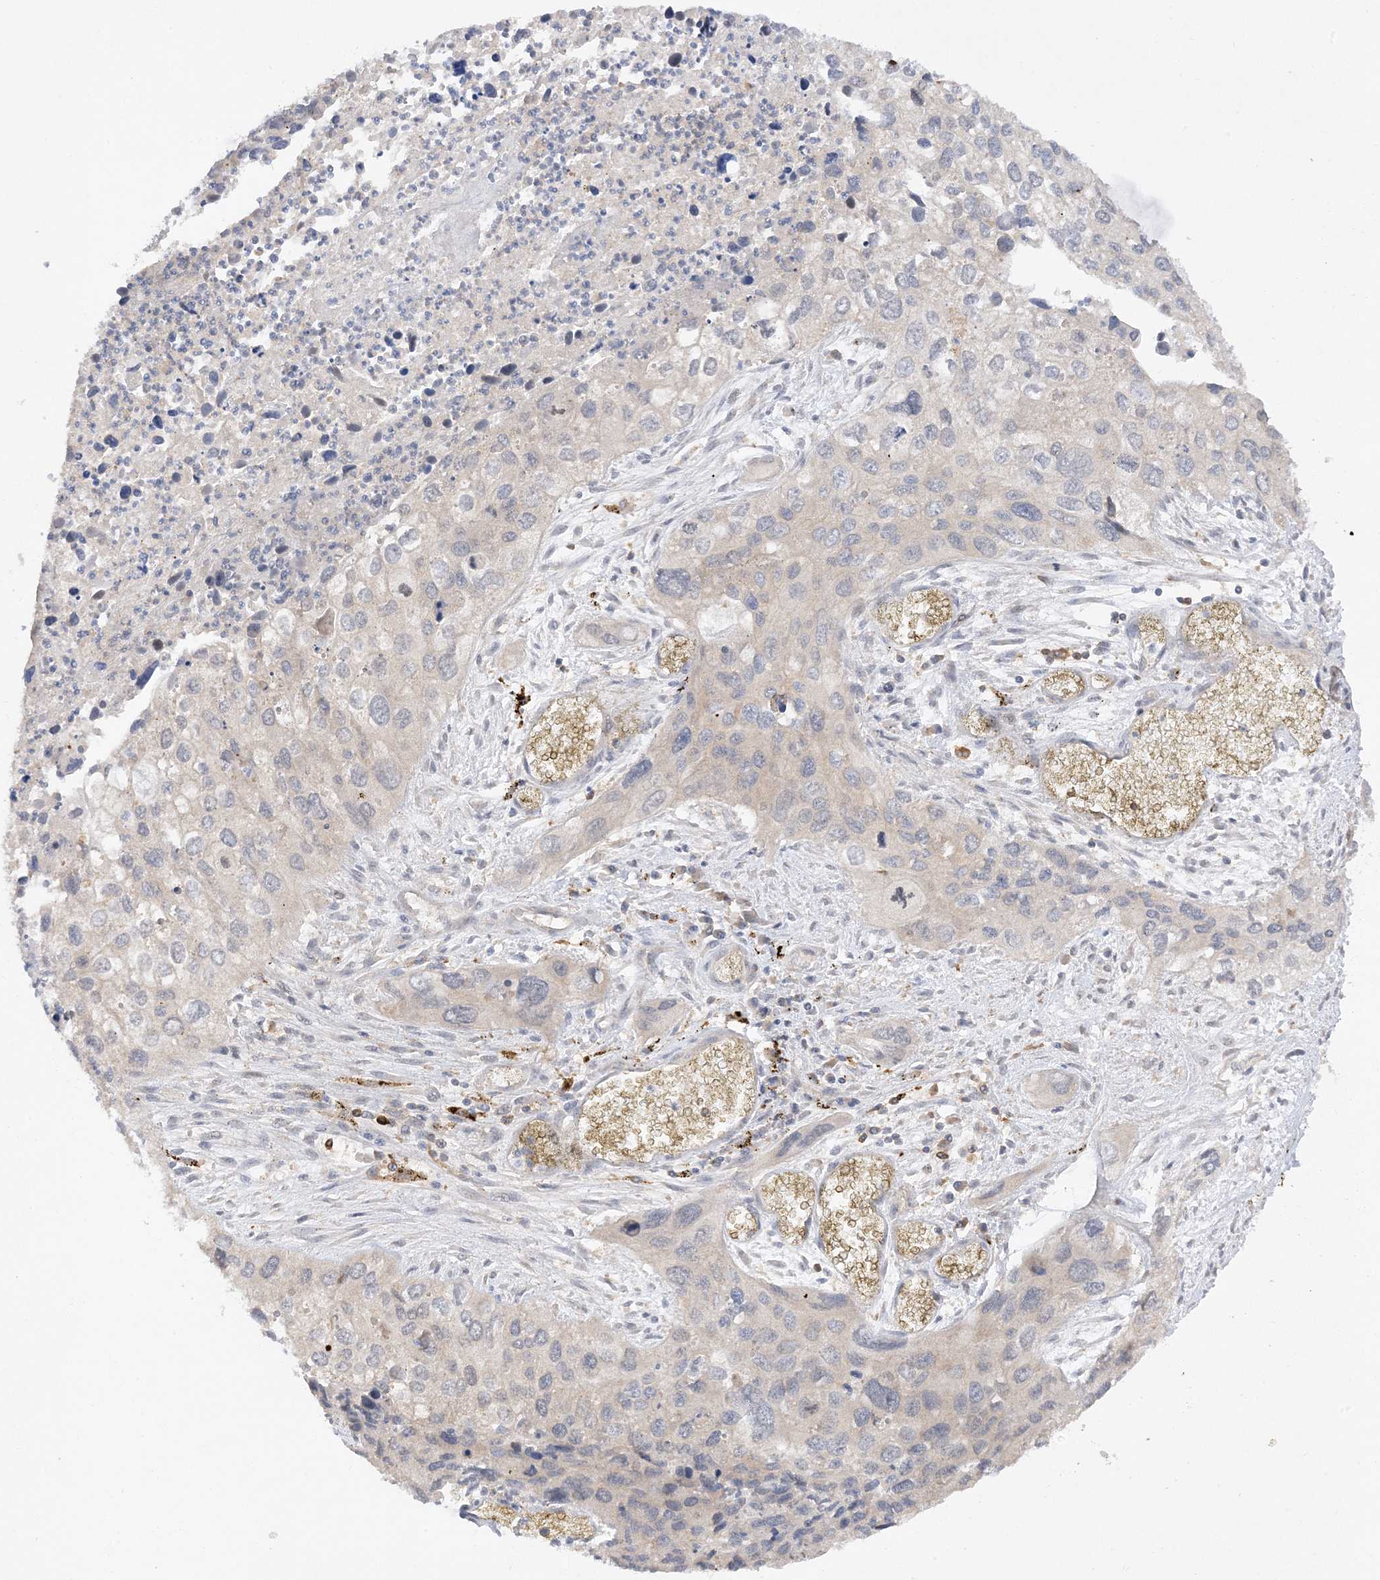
{"staining": {"intensity": "weak", "quantity": "<25%", "location": "cytoplasmic/membranous"}, "tissue": "cervical cancer", "cell_type": "Tumor cells", "image_type": "cancer", "snomed": [{"axis": "morphology", "description": "Squamous cell carcinoma, NOS"}, {"axis": "topography", "description": "Cervix"}], "caption": "This is an IHC image of cervical cancer. There is no expression in tumor cells.", "gene": "PHACTR2", "patient": {"sex": "female", "age": 55}}